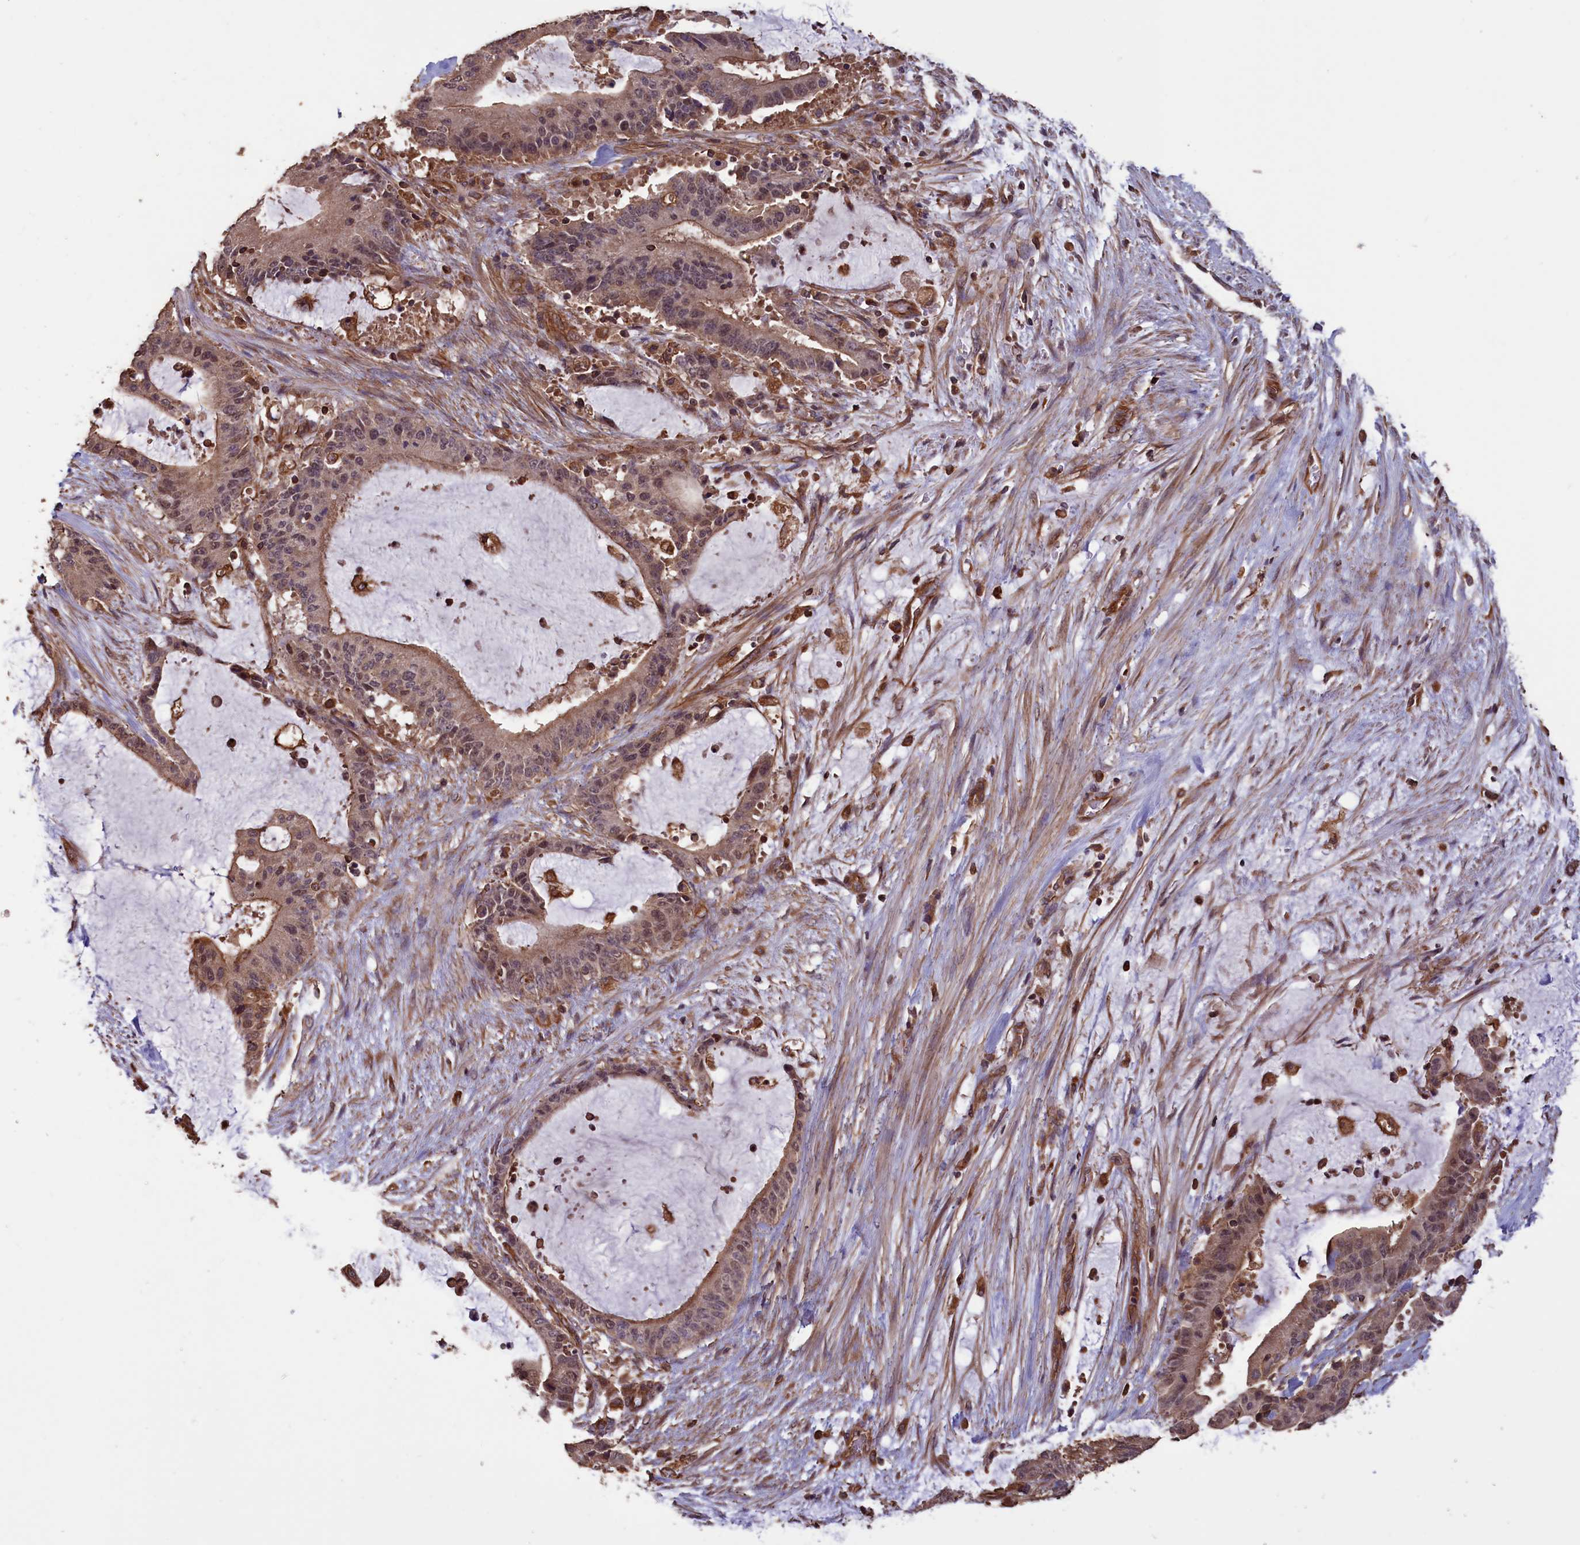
{"staining": {"intensity": "moderate", "quantity": "25%-75%", "location": "cytoplasmic/membranous,nuclear"}, "tissue": "liver cancer", "cell_type": "Tumor cells", "image_type": "cancer", "snomed": [{"axis": "morphology", "description": "Normal tissue, NOS"}, {"axis": "morphology", "description": "Cholangiocarcinoma"}, {"axis": "topography", "description": "Liver"}, {"axis": "topography", "description": "Peripheral nerve tissue"}], "caption": "Liver cancer stained with immunohistochemistry exhibits moderate cytoplasmic/membranous and nuclear staining in about 25%-75% of tumor cells.", "gene": "DAPK3", "patient": {"sex": "female", "age": 73}}